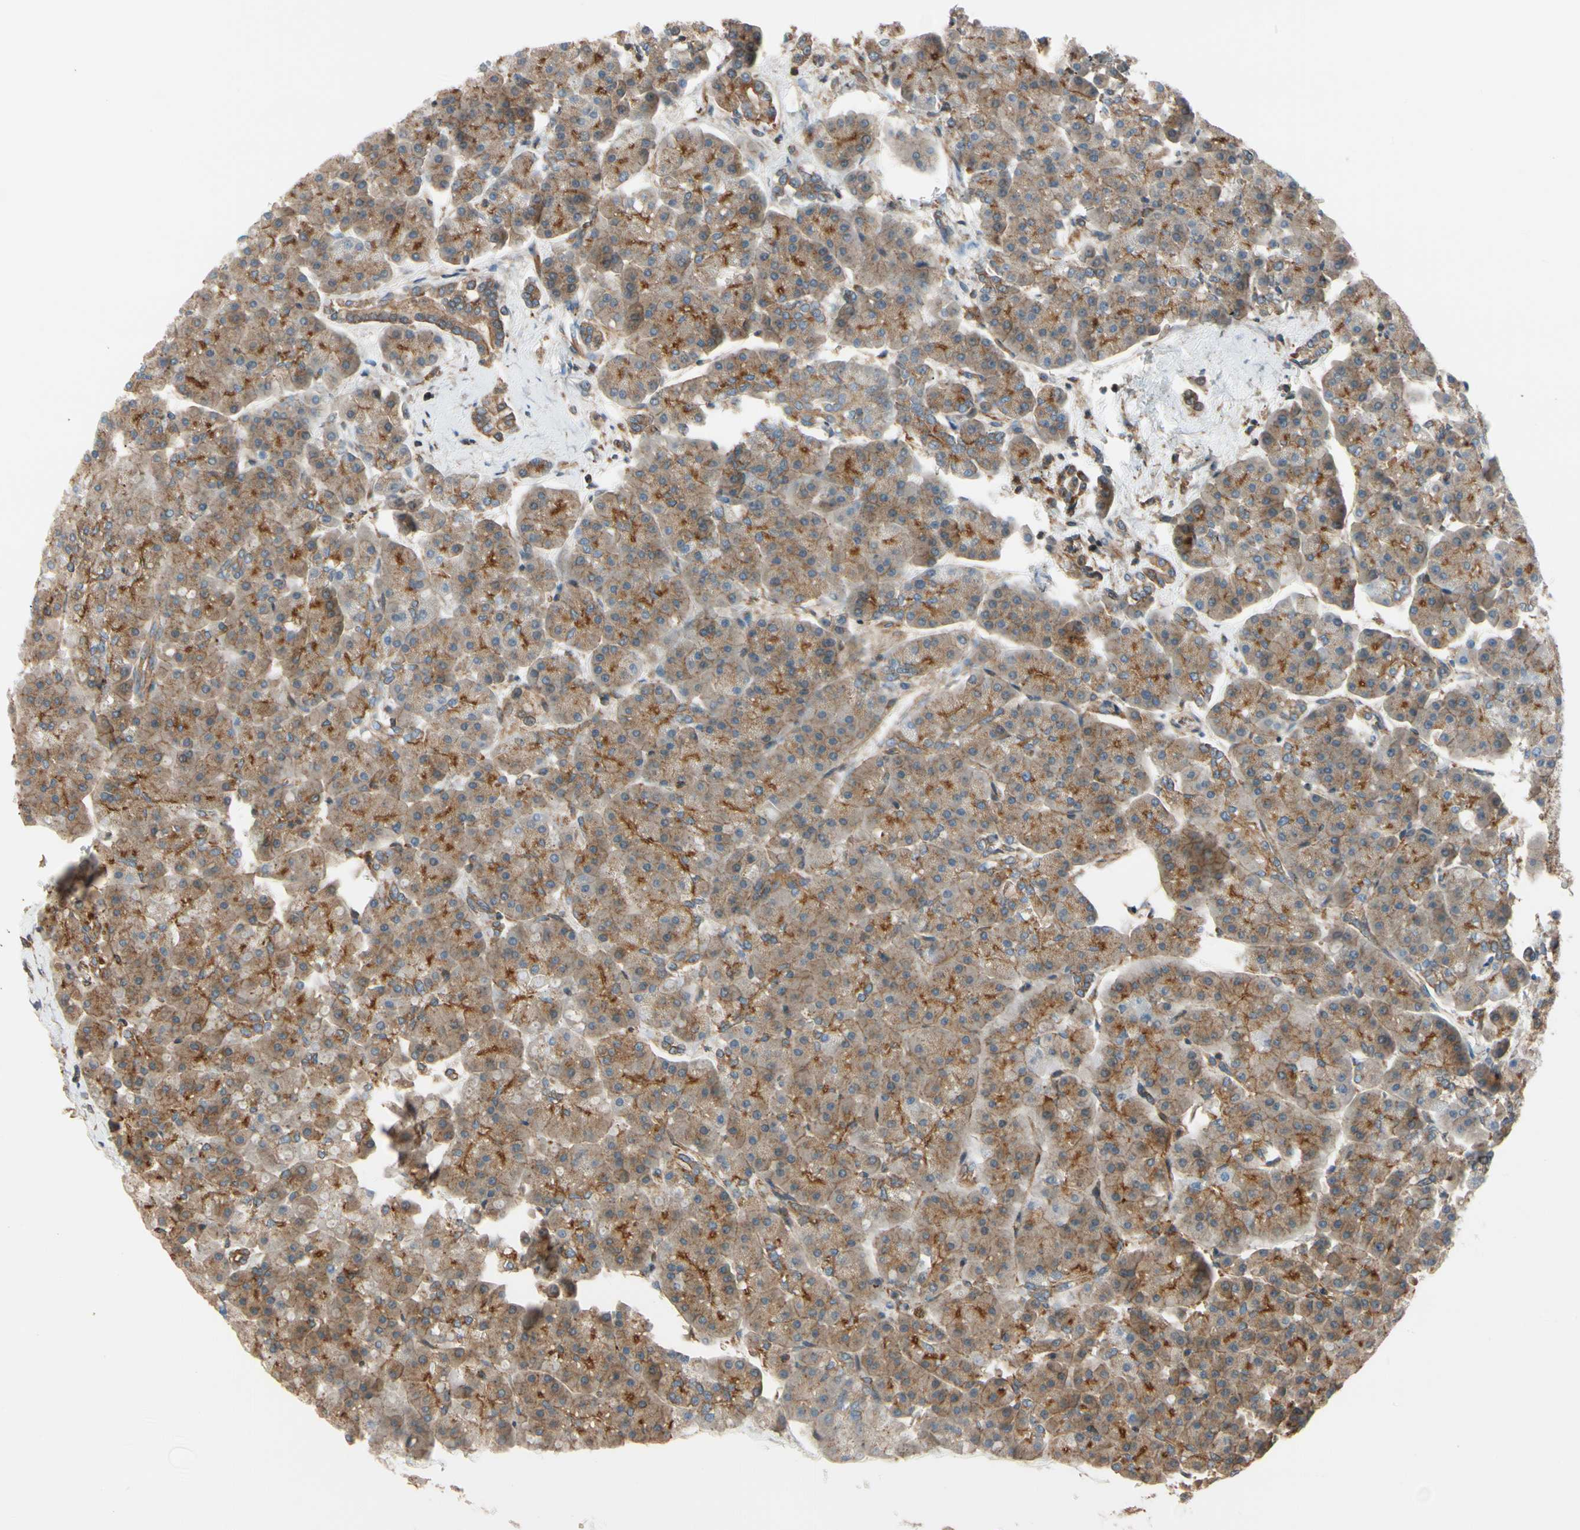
{"staining": {"intensity": "moderate", "quantity": "25%-75%", "location": "cytoplasmic/membranous"}, "tissue": "pancreas", "cell_type": "Exocrine glandular cells", "image_type": "normal", "snomed": [{"axis": "morphology", "description": "Normal tissue, NOS"}, {"axis": "topography", "description": "Pancreas"}], "caption": "An immunohistochemistry (IHC) image of benign tissue is shown. Protein staining in brown labels moderate cytoplasmic/membranous positivity in pancreas within exocrine glandular cells.", "gene": "EPS15", "patient": {"sex": "female", "age": 70}}